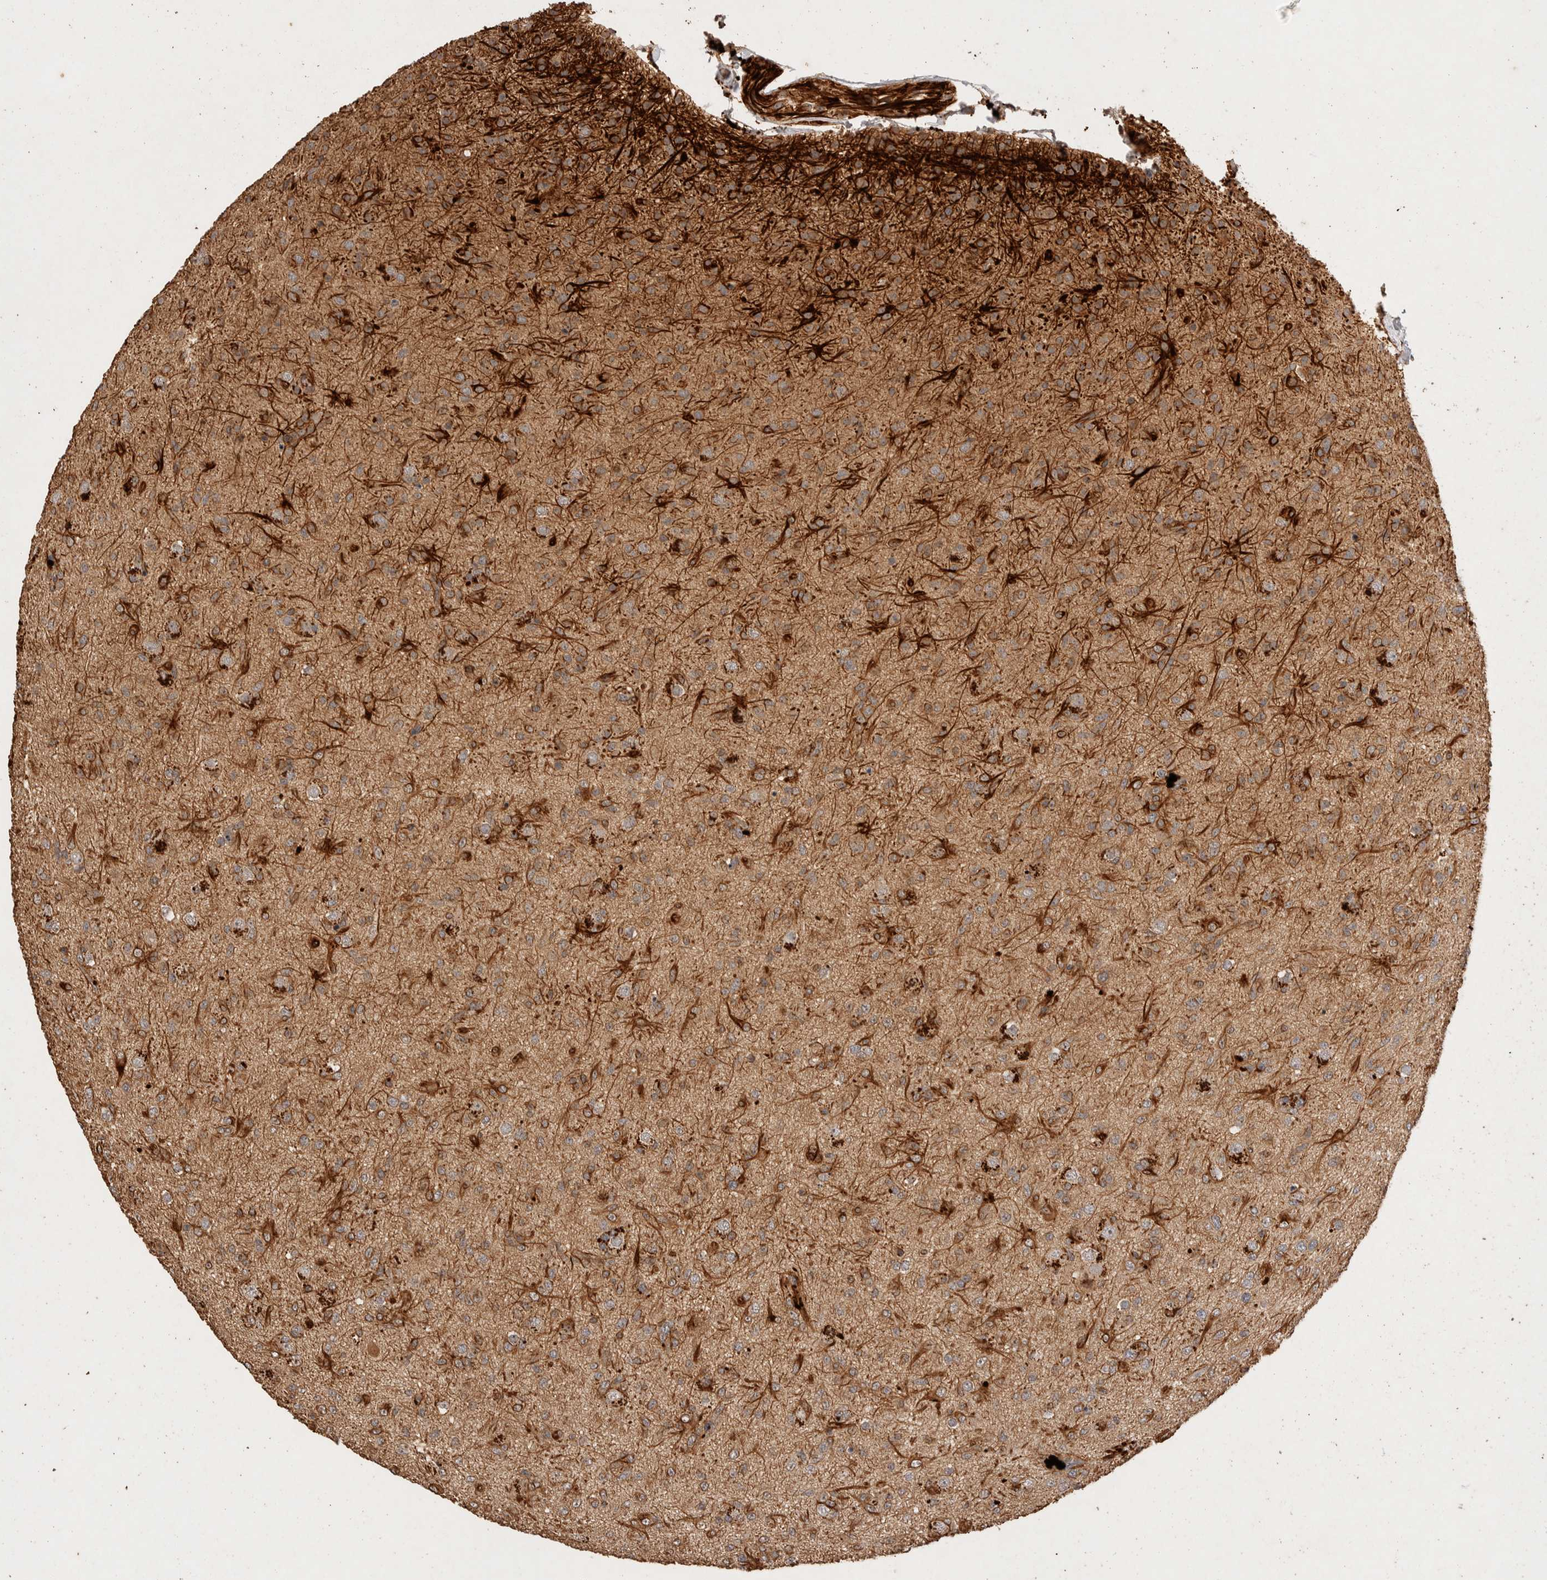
{"staining": {"intensity": "moderate", "quantity": ">75%", "location": "cytoplasmic/membranous"}, "tissue": "glioma", "cell_type": "Tumor cells", "image_type": "cancer", "snomed": [{"axis": "morphology", "description": "Glioma, malignant, Low grade"}, {"axis": "topography", "description": "Brain"}], "caption": "Glioma tissue shows moderate cytoplasmic/membranous staining in approximately >75% of tumor cells, visualized by immunohistochemistry.", "gene": "NSMAF", "patient": {"sex": "male", "age": 65}}